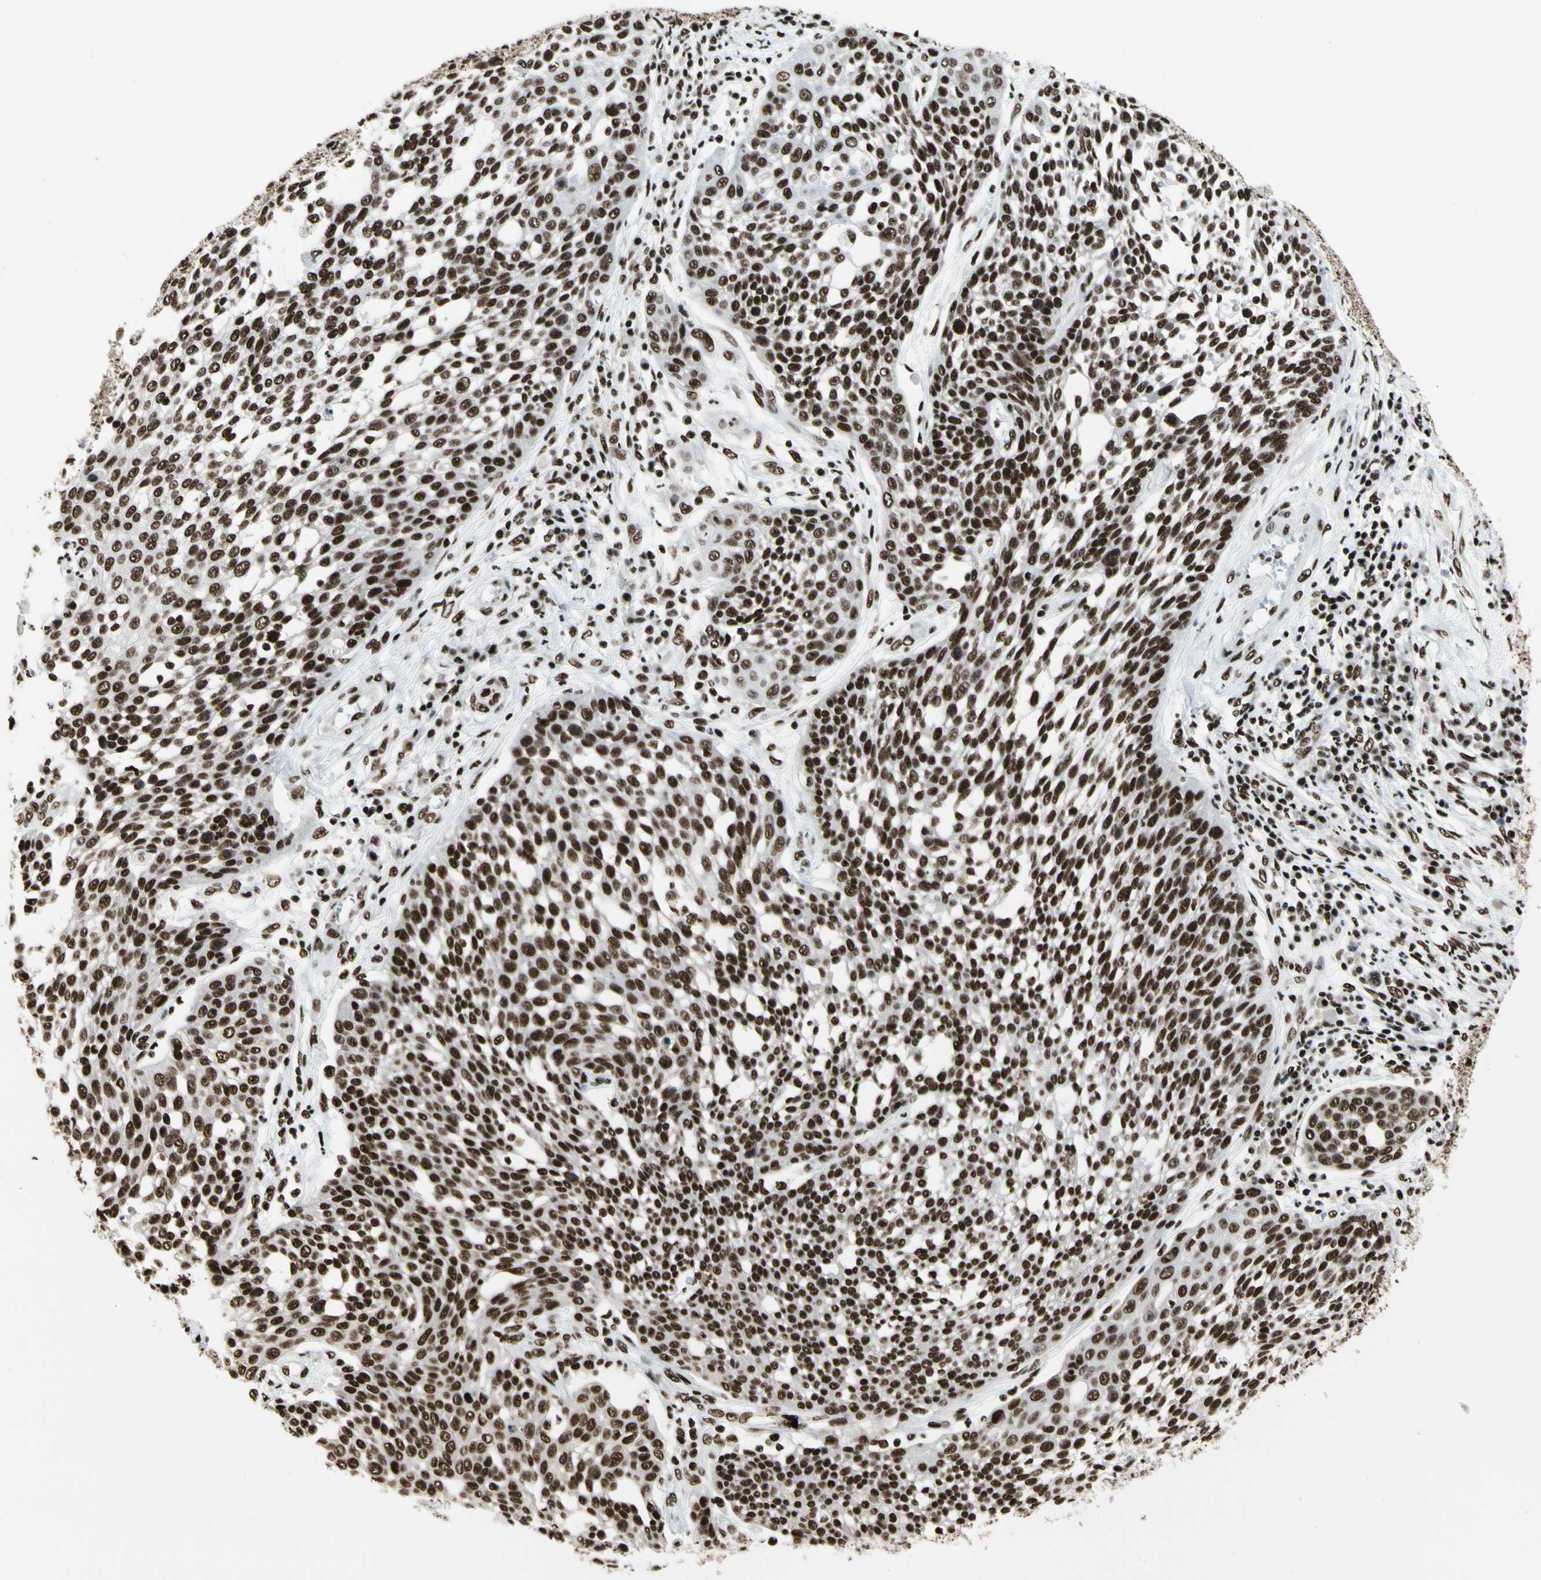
{"staining": {"intensity": "strong", "quantity": ">75%", "location": "nuclear"}, "tissue": "cervical cancer", "cell_type": "Tumor cells", "image_type": "cancer", "snomed": [{"axis": "morphology", "description": "Squamous cell carcinoma, NOS"}, {"axis": "topography", "description": "Cervix"}], "caption": "Cervical cancer was stained to show a protein in brown. There is high levels of strong nuclear positivity in about >75% of tumor cells. (DAB (3,3'-diaminobenzidine) IHC with brightfield microscopy, high magnification).", "gene": "CCAR1", "patient": {"sex": "female", "age": 34}}